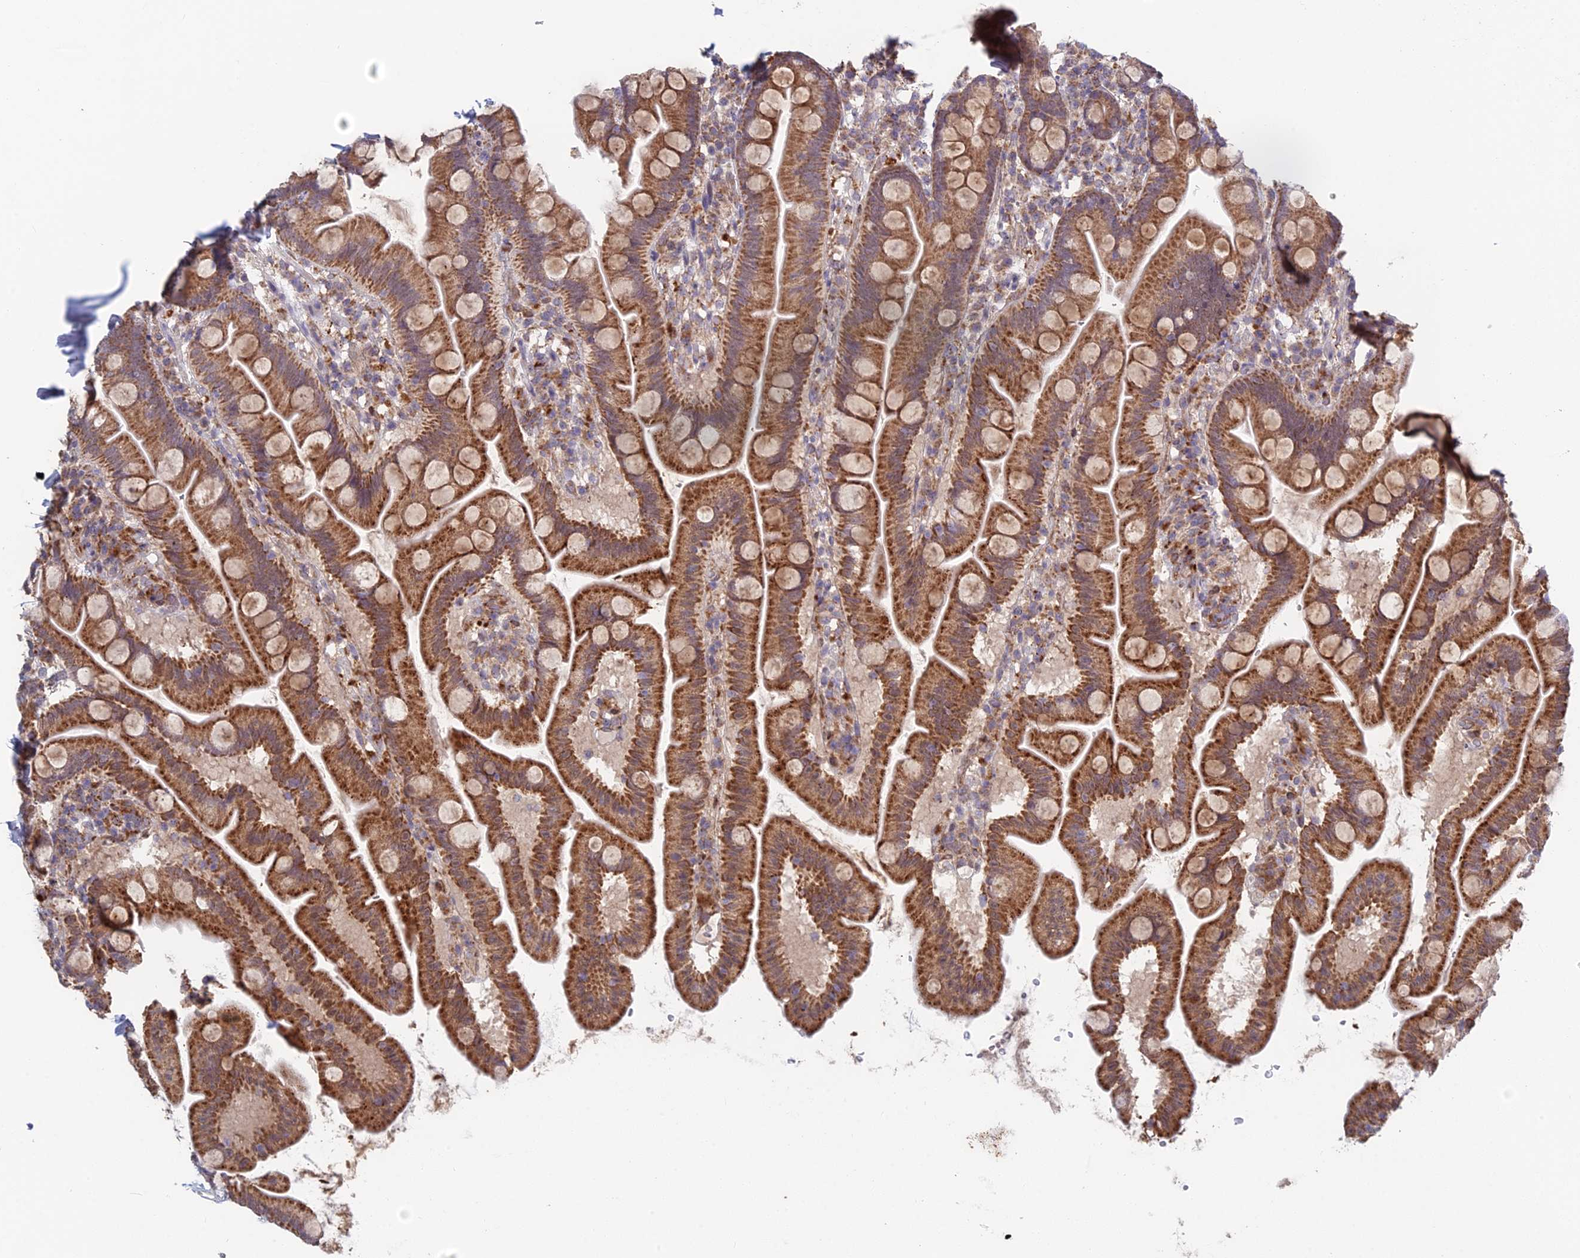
{"staining": {"intensity": "strong", "quantity": ">75%", "location": "cytoplasmic/membranous"}, "tissue": "small intestine", "cell_type": "Glandular cells", "image_type": "normal", "snomed": [{"axis": "morphology", "description": "Normal tissue, NOS"}, {"axis": "topography", "description": "Small intestine"}], "caption": "Immunohistochemical staining of normal small intestine demonstrates high levels of strong cytoplasmic/membranous expression in about >75% of glandular cells. (DAB IHC with brightfield microscopy, high magnification).", "gene": "FOXS1", "patient": {"sex": "female", "age": 68}}